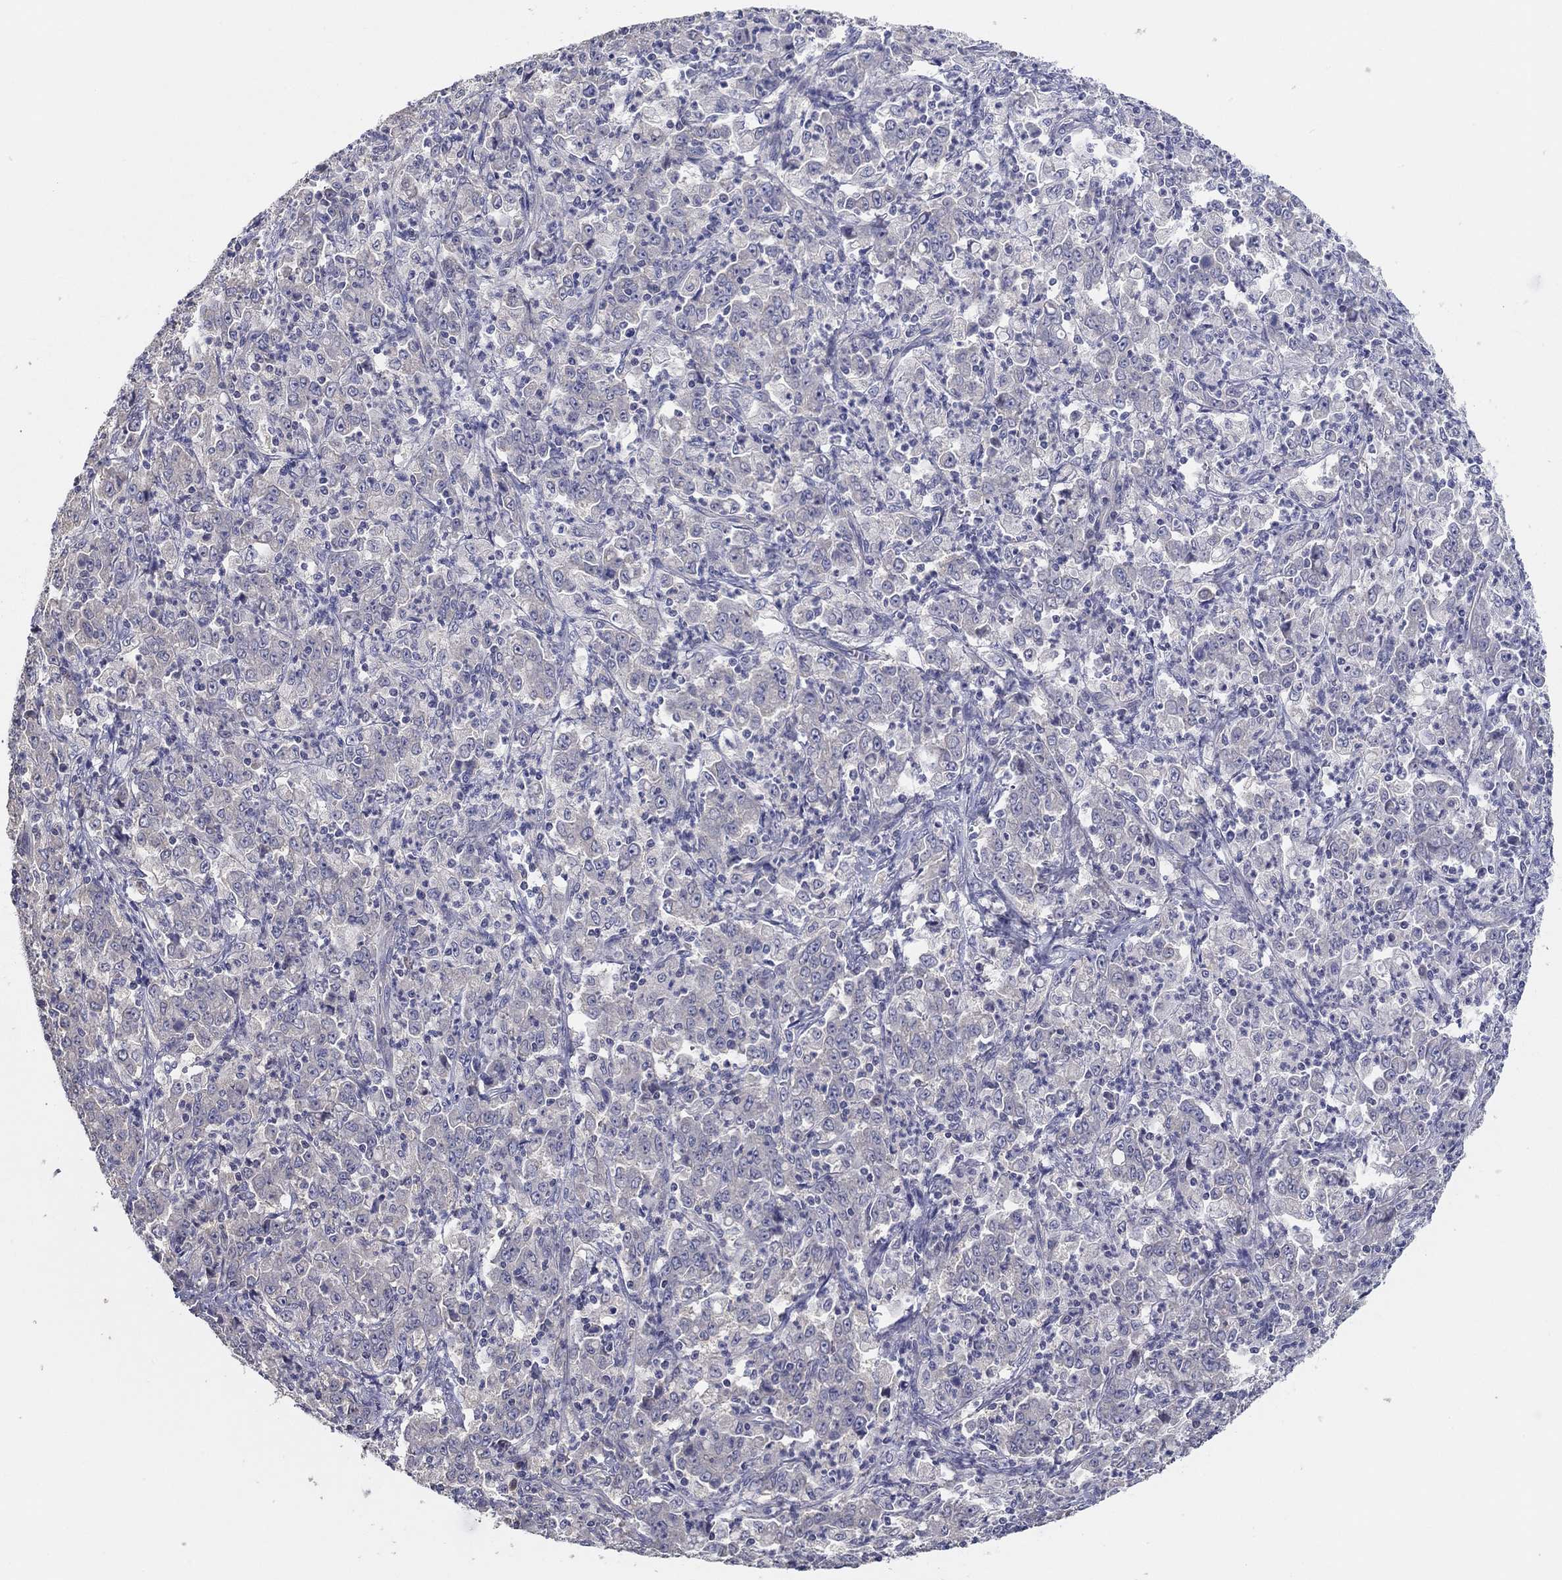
{"staining": {"intensity": "negative", "quantity": "none", "location": "none"}, "tissue": "stomach cancer", "cell_type": "Tumor cells", "image_type": "cancer", "snomed": [{"axis": "morphology", "description": "Adenocarcinoma, NOS"}, {"axis": "topography", "description": "Stomach, lower"}], "caption": "High power microscopy micrograph of an IHC micrograph of stomach cancer, revealing no significant staining in tumor cells.", "gene": "DOCK3", "patient": {"sex": "female", "age": 71}}